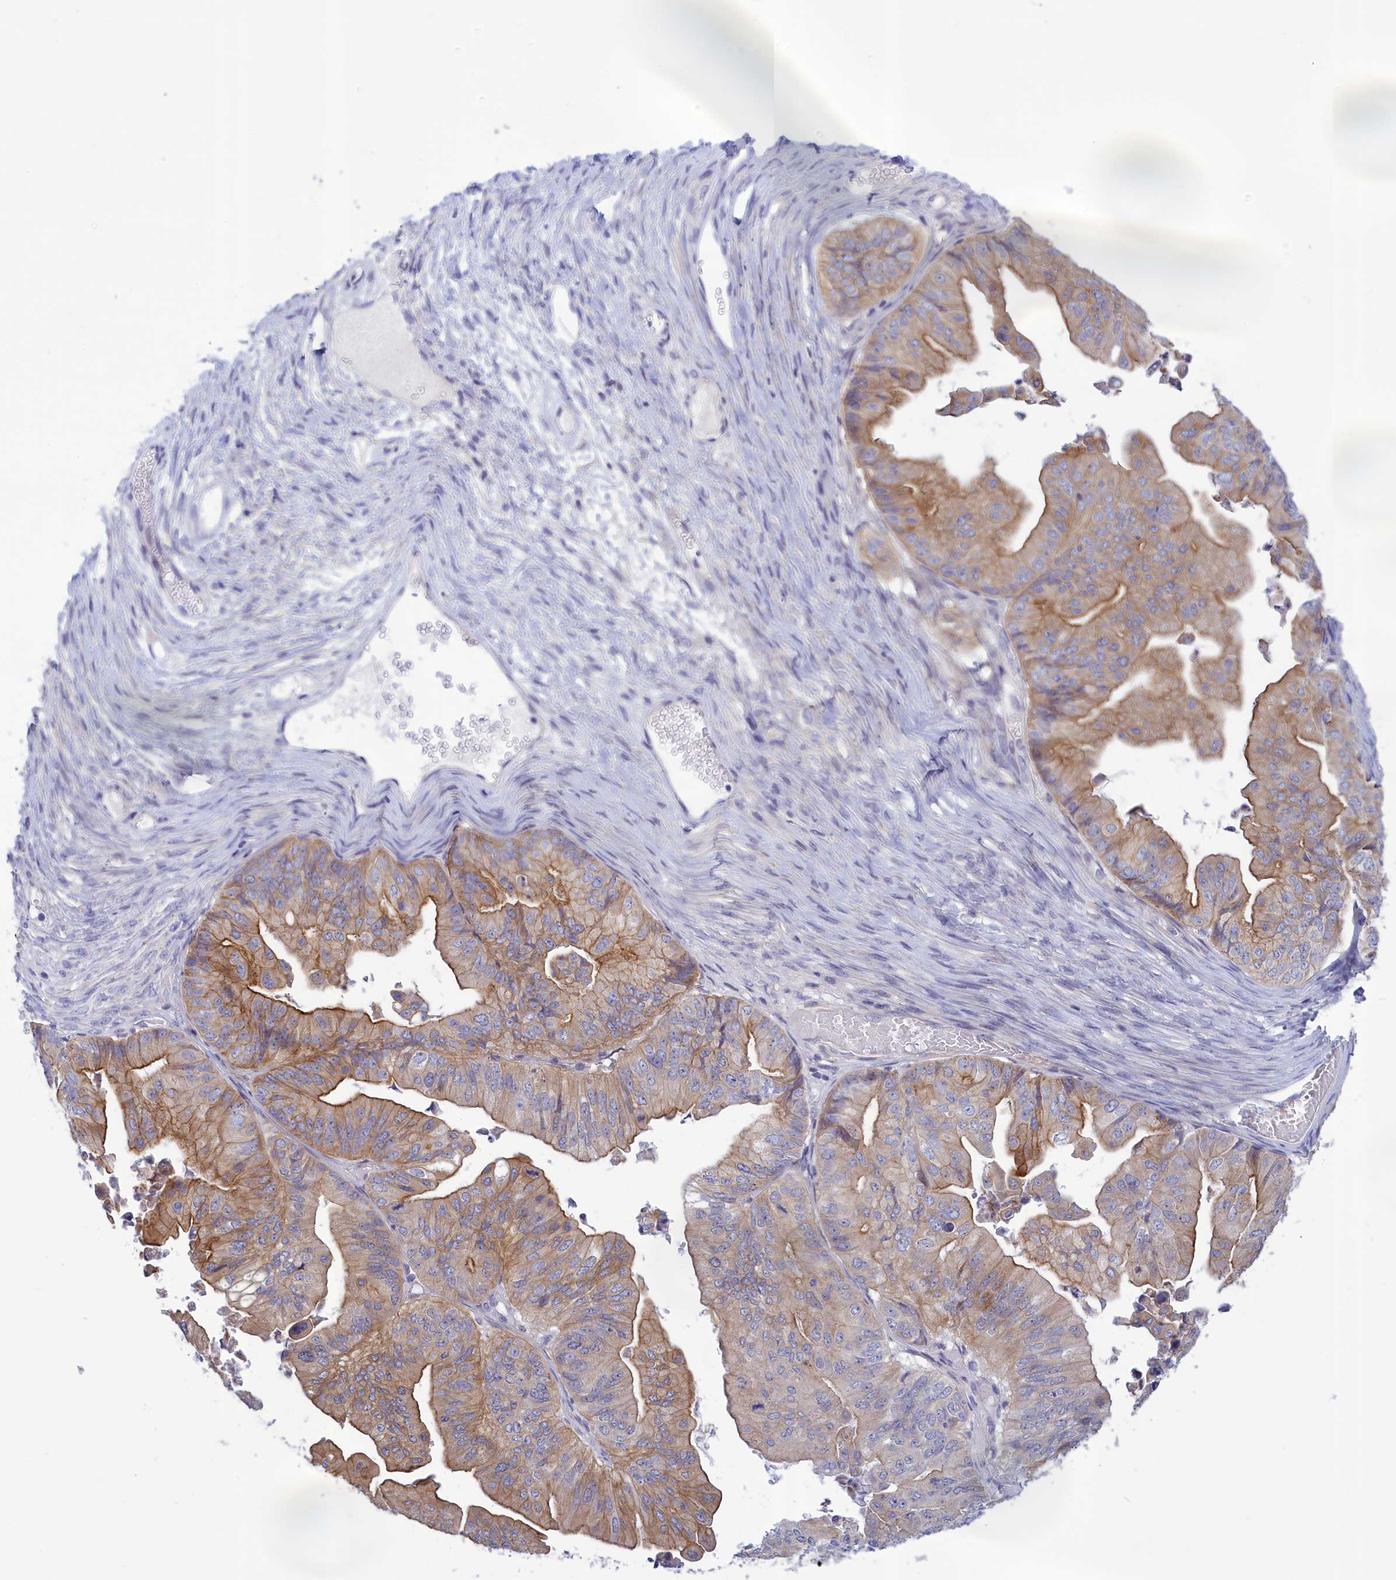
{"staining": {"intensity": "moderate", "quantity": "<25%", "location": "cytoplasmic/membranous"}, "tissue": "ovarian cancer", "cell_type": "Tumor cells", "image_type": "cancer", "snomed": [{"axis": "morphology", "description": "Cystadenocarcinoma, mucinous, NOS"}, {"axis": "topography", "description": "Ovary"}], "caption": "Protein staining of mucinous cystadenocarcinoma (ovarian) tissue displays moderate cytoplasmic/membranous expression in about <25% of tumor cells.", "gene": "CORO2A", "patient": {"sex": "female", "age": 61}}